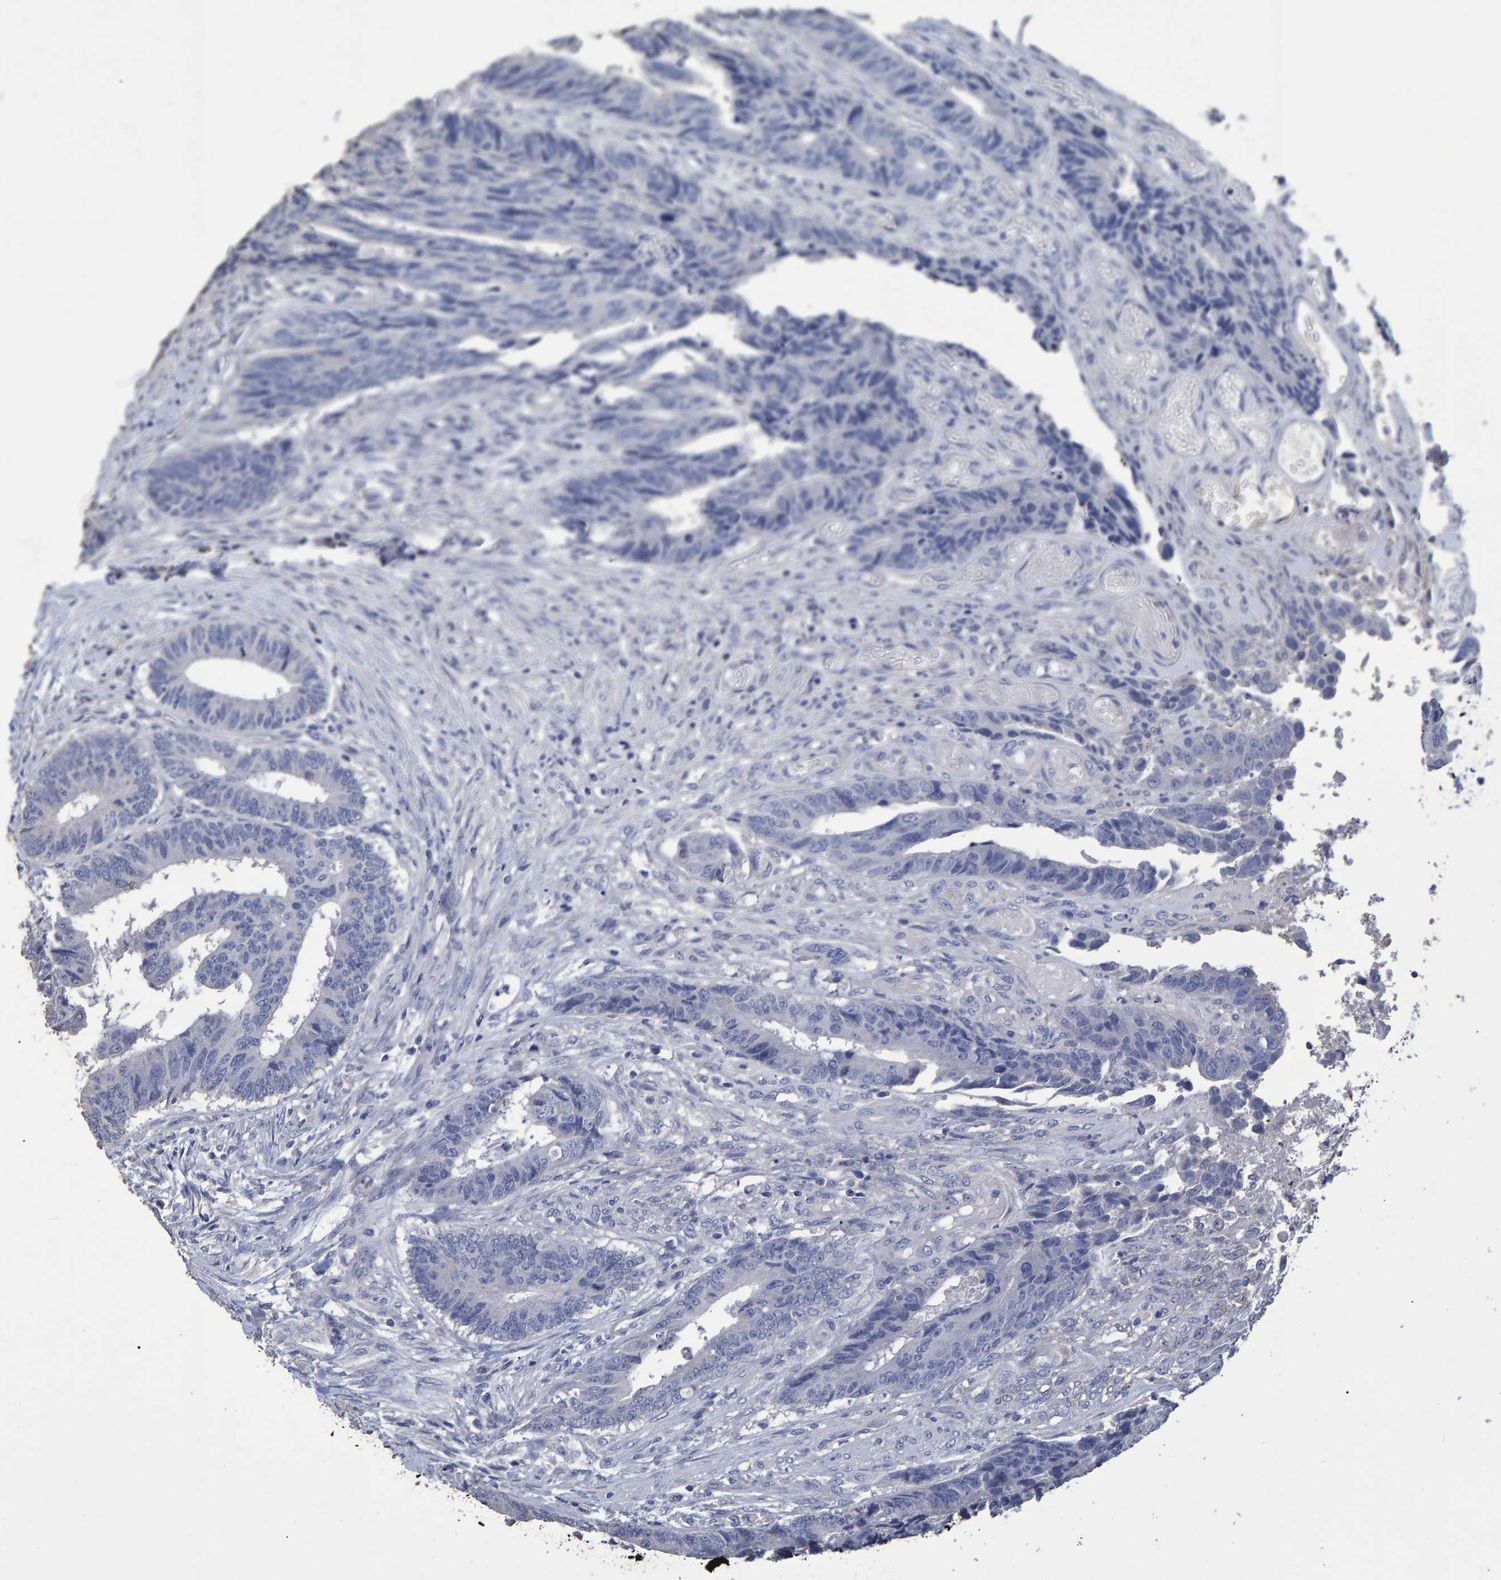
{"staining": {"intensity": "negative", "quantity": "none", "location": "none"}, "tissue": "colorectal cancer", "cell_type": "Tumor cells", "image_type": "cancer", "snomed": [{"axis": "morphology", "description": "Adenocarcinoma, NOS"}, {"axis": "topography", "description": "Rectum"}], "caption": "Protein analysis of colorectal adenocarcinoma reveals no significant positivity in tumor cells.", "gene": "HEMGN", "patient": {"sex": "male", "age": 84}}